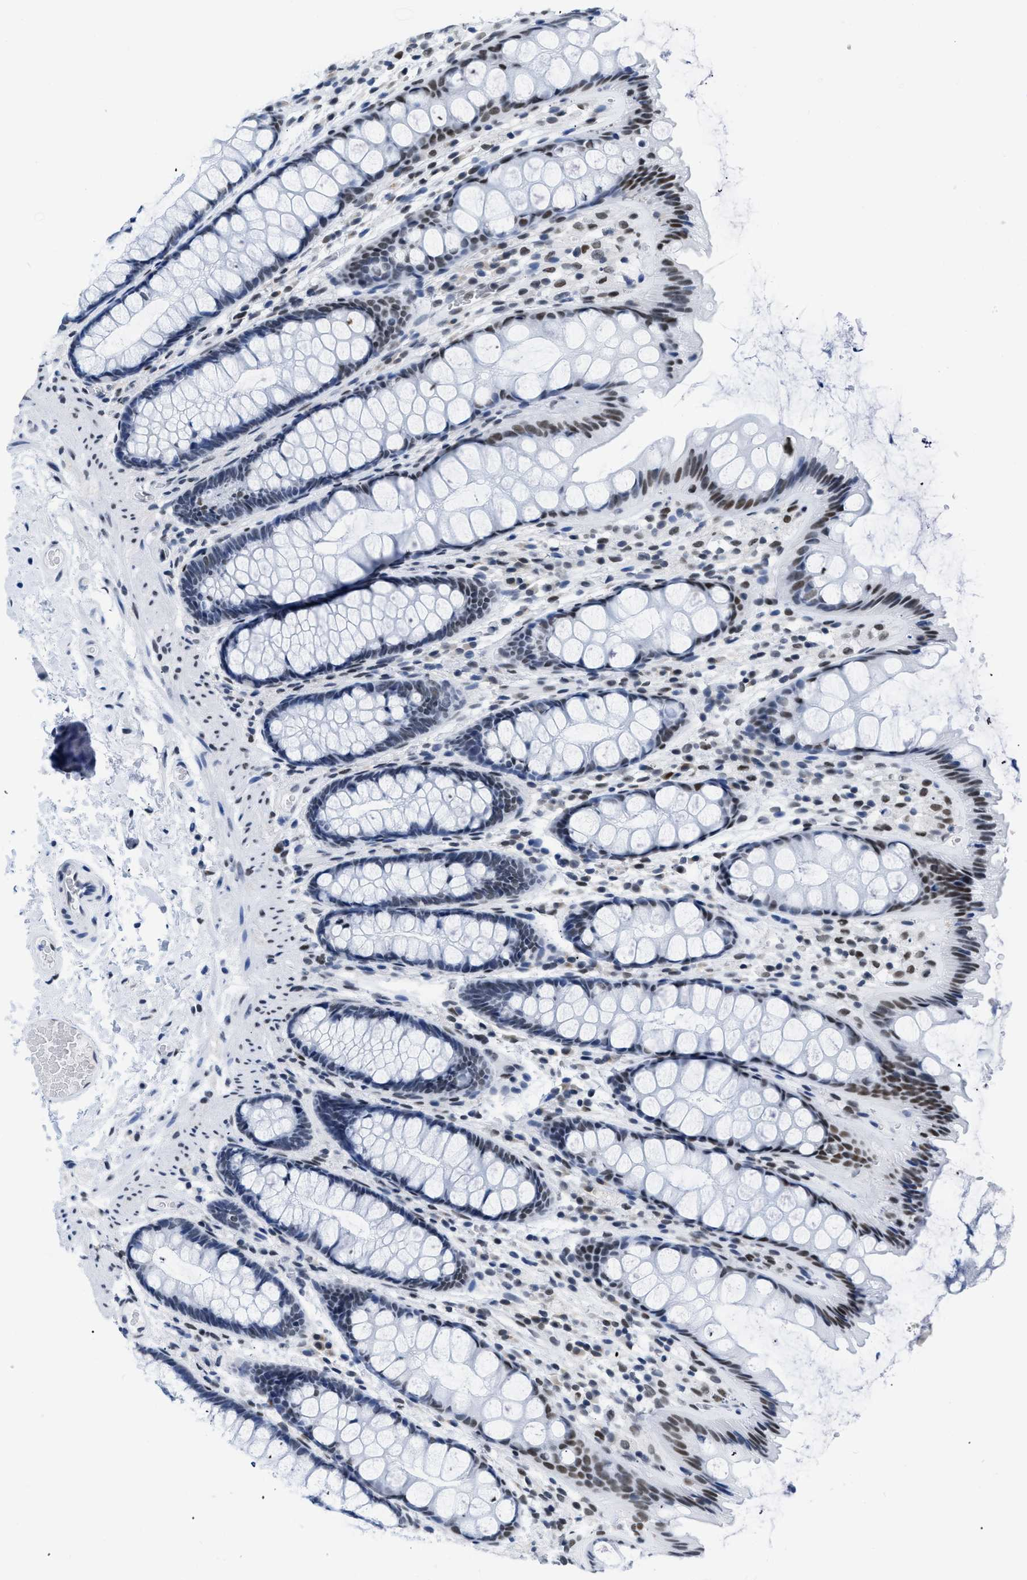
{"staining": {"intensity": "negative", "quantity": "none", "location": "none"}, "tissue": "colon", "cell_type": "Endothelial cells", "image_type": "normal", "snomed": [{"axis": "morphology", "description": "Normal tissue, NOS"}, {"axis": "topography", "description": "Colon"}], "caption": "Colon was stained to show a protein in brown. There is no significant positivity in endothelial cells. Nuclei are stained in blue.", "gene": "CTBP1", "patient": {"sex": "female", "age": 56}}